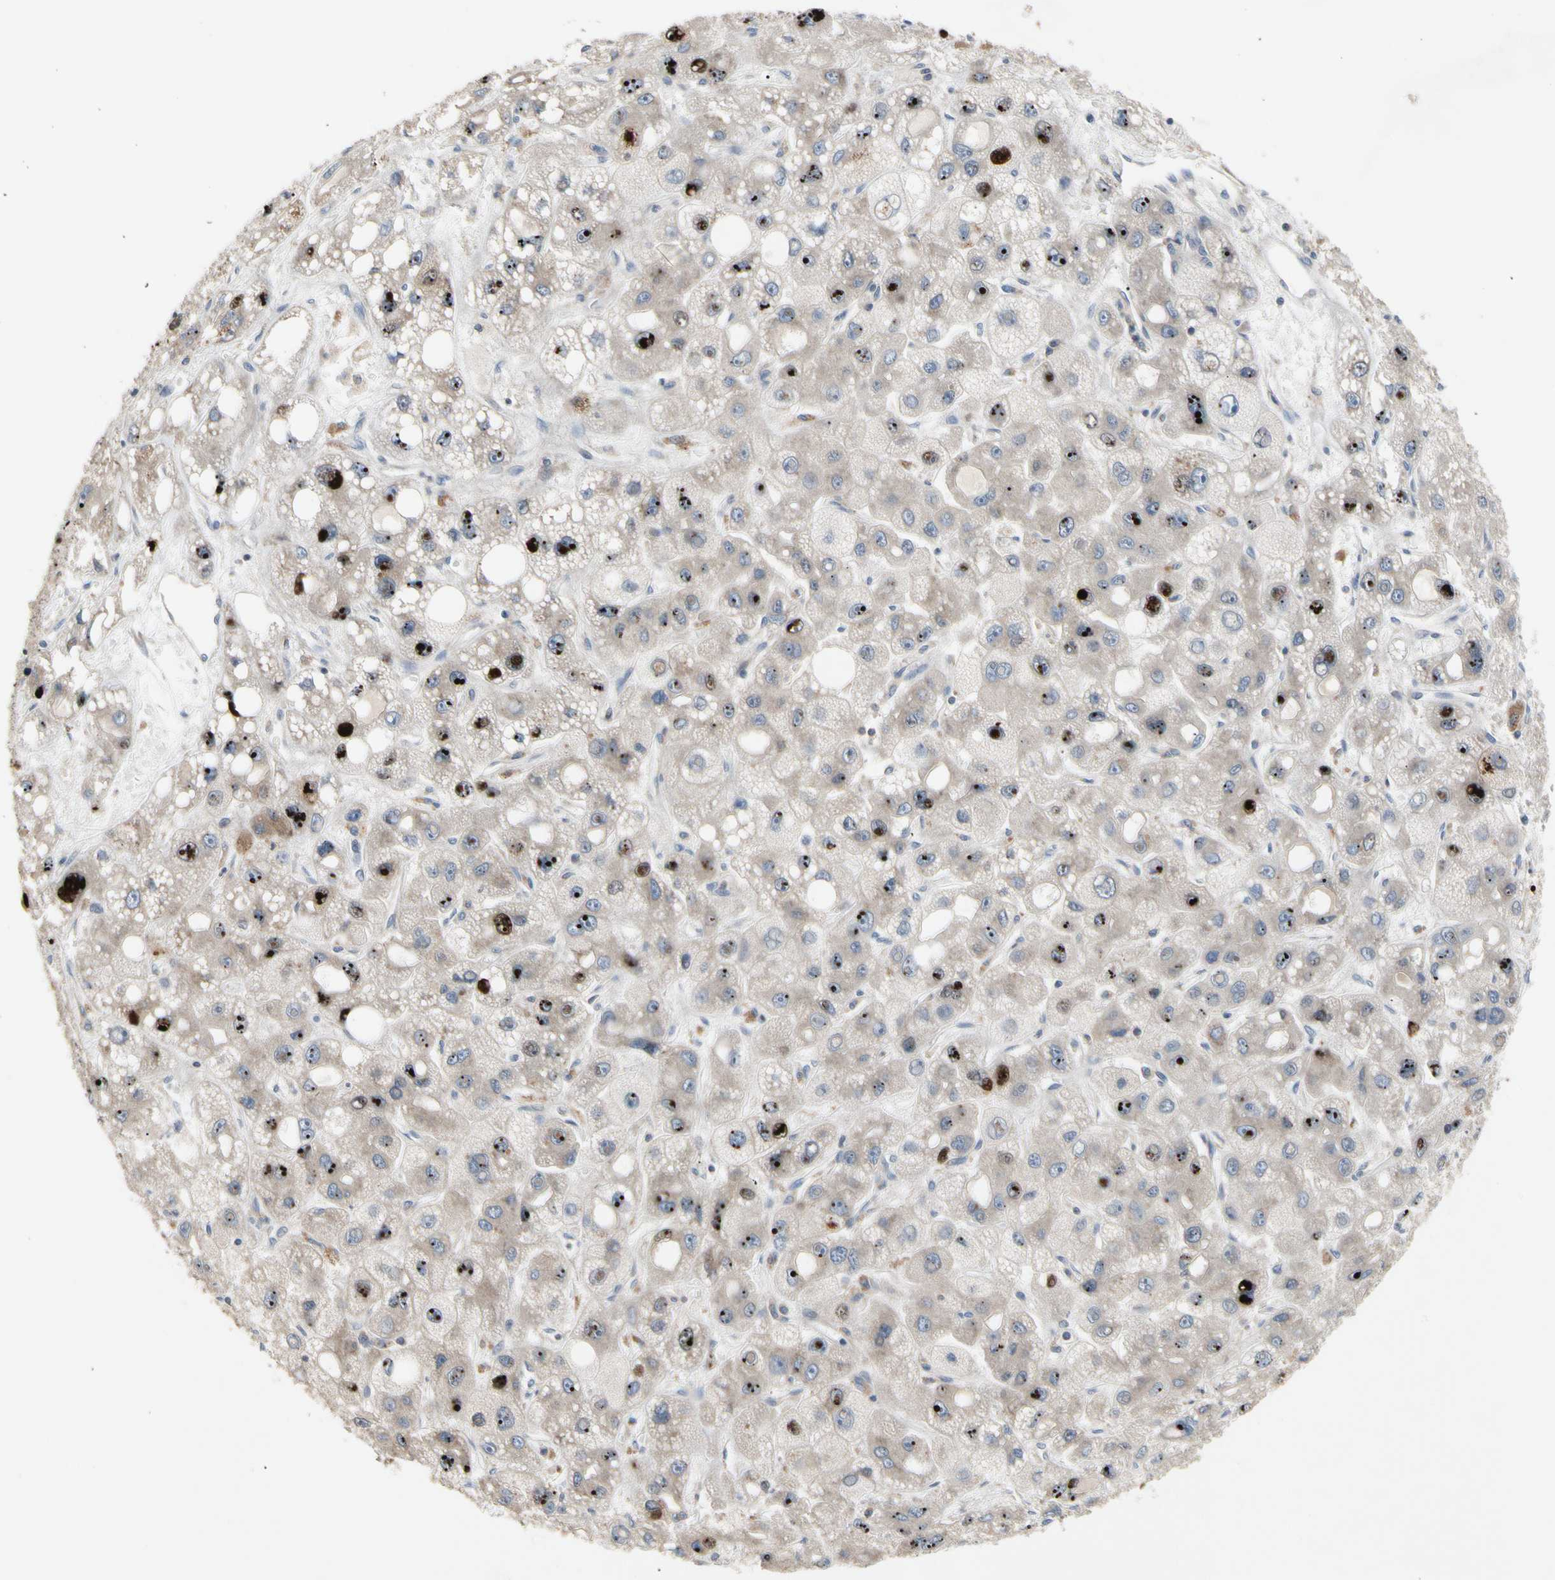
{"staining": {"intensity": "weak", "quantity": ">75%", "location": "cytoplasmic/membranous"}, "tissue": "liver cancer", "cell_type": "Tumor cells", "image_type": "cancer", "snomed": [{"axis": "morphology", "description": "Carcinoma, Hepatocellular, NOS"}, {"axis": "topography", "description": "Liver"}], "caption": "Protein analysis of liver hepatocellular carcinoma tissue exhibits weak cytoplasmic/membranous positivity in about >75% of tumor cells. (DAB (3,3'-diaminobenzidine) IHC with brightfield microscopy, high magnification).", "gene": "MMEL1", "patient": {"sex": "male", "age": 55}}